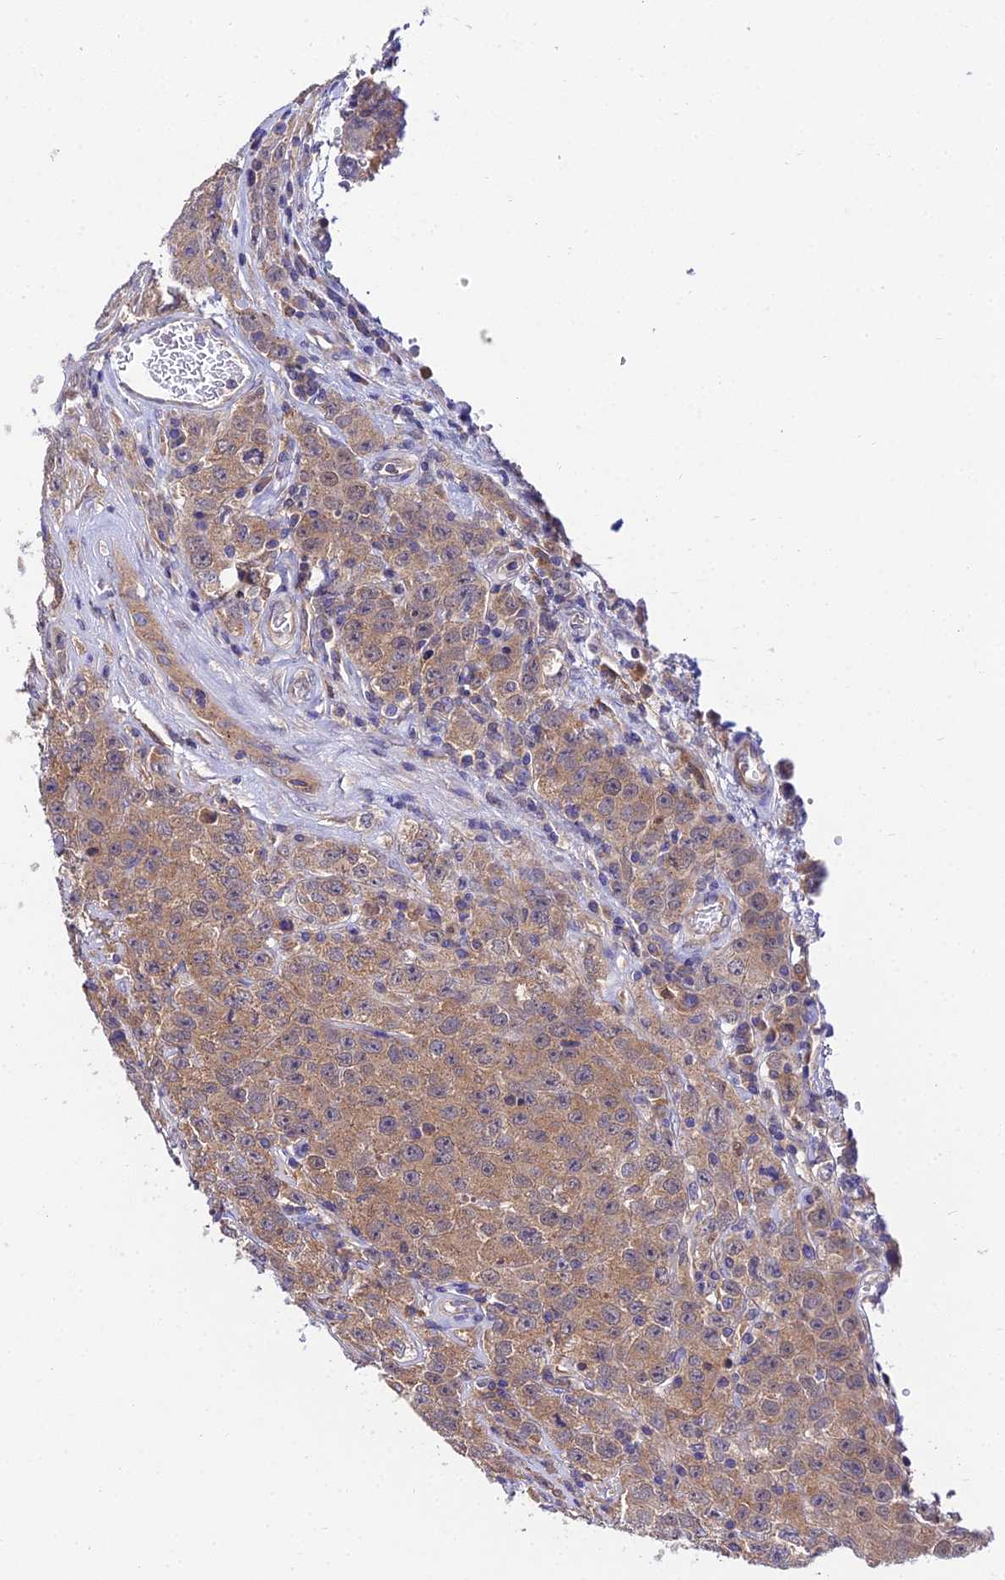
{"staining": {"intensity": "weak", "quantity": ">75%", "location": "cytoplasmic/membranous"}, "tissue": "testis cancer", "cell_type": "Tumor cells", "image_type": "cancer", "snomed": [{"axis": "morphology", "description": "Seminoma, NOS"}, {"axis": "morphology", "description": "Carcinoma, Embryonal, NOS"}, {"axis": "topography", "description": "Testis"}], "caption": "A brown stain shows weak cytoplasmic/membranous staining of a protein in testis seminoma tumor cells.", "gene": "C2orf69", "patient": {"sex": "male", "age": 43}}